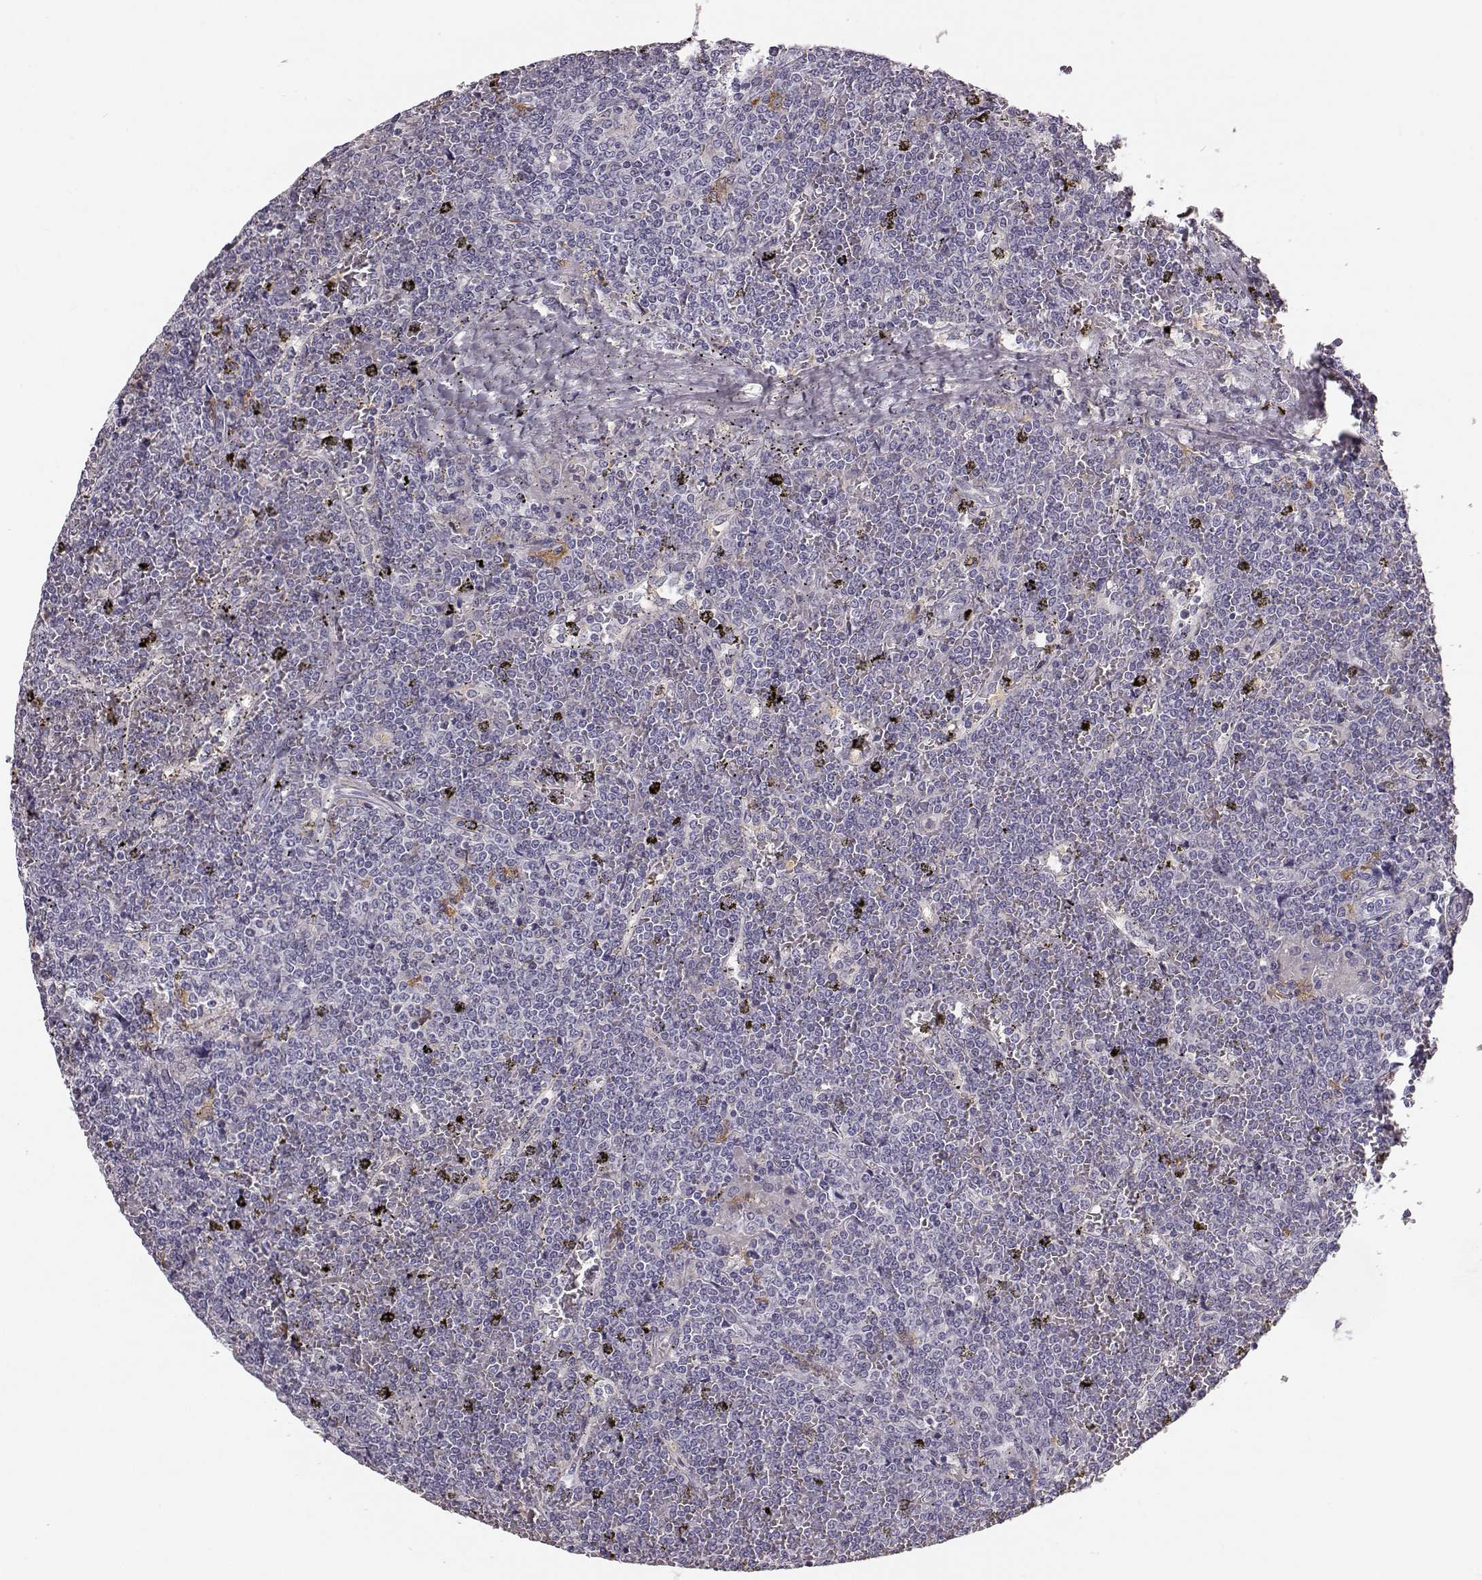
{"staining": {"intensity": "negative", "quantity": "none", "location": "none"}, "tissue": "lymphoma", "cell_type": "Tumor cells", "image_type": "cancer", "snomed": [{"axis": "morphology", "description": "Malignant lymphoma, non-Hodgkin's type, Low grade"}, {"axis": "topography", "description": "Spleen"}], "caption": "A photomicrograph of human lymphoma is negative for staining in tumor cells. Nuclei are stained in blue.", "gene": "GPR50", "patient": {"sex": "female", "age": 19}}